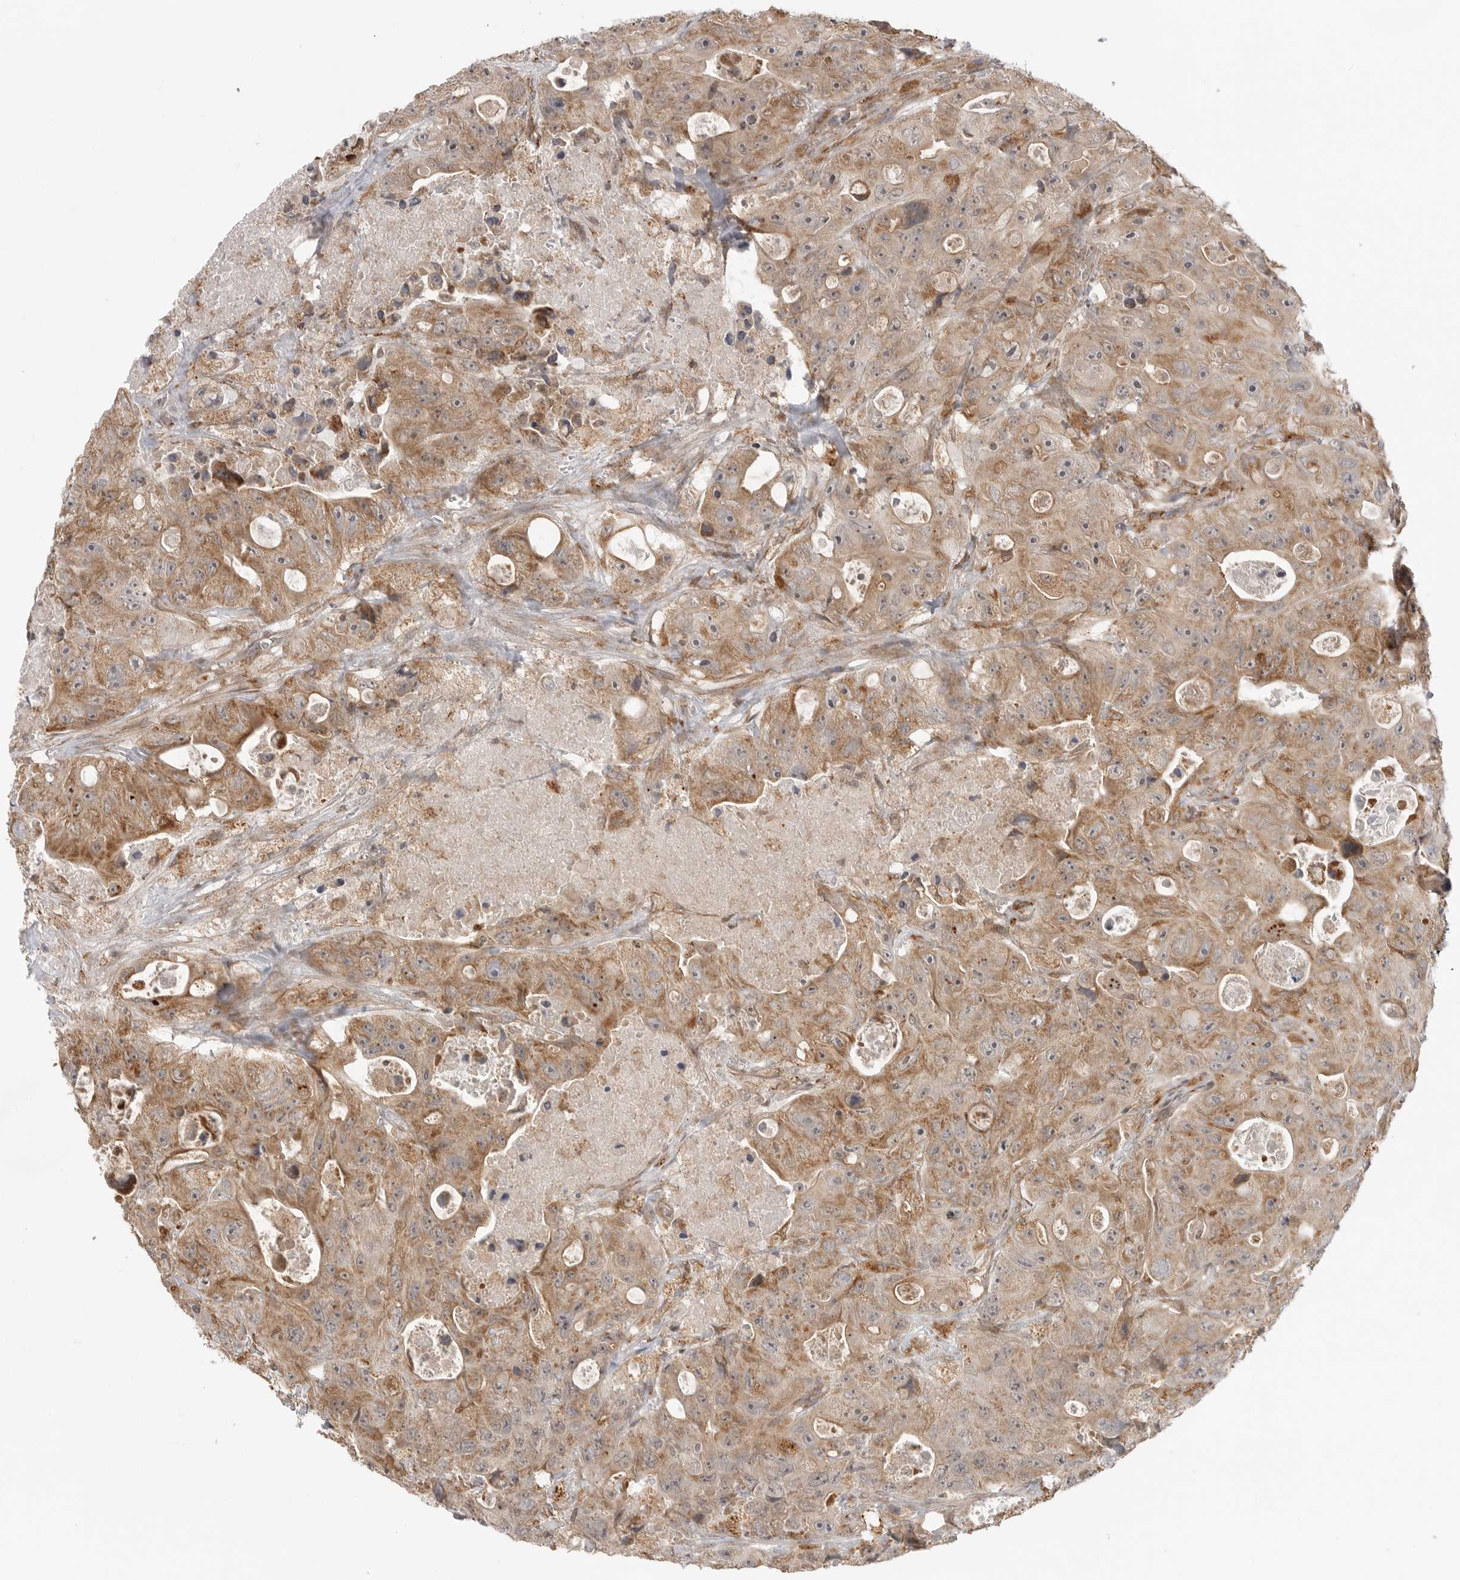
{"staining": {"intensity": "moderate", "quantity": ">75%", "location": "cytoplasmic/membranous"}, "tissue": "colorectal cancer", "cell_type": "Tumor cells", "image_type": "cancer", "snomed": [{"axis": "morphology", "description": "Adenocarcinoma, NOS"}, {"axis": "topography", "description": "Colon"}], "caption": "Immunohistochemical staining of human colorectal adenocarcinoma reveals medium levels of moderate cytoplasmic/membranous staining in approximately >75% of tumor cells.", "gene": "KALRN", "patient": {"sex": "female", "age": 46}}